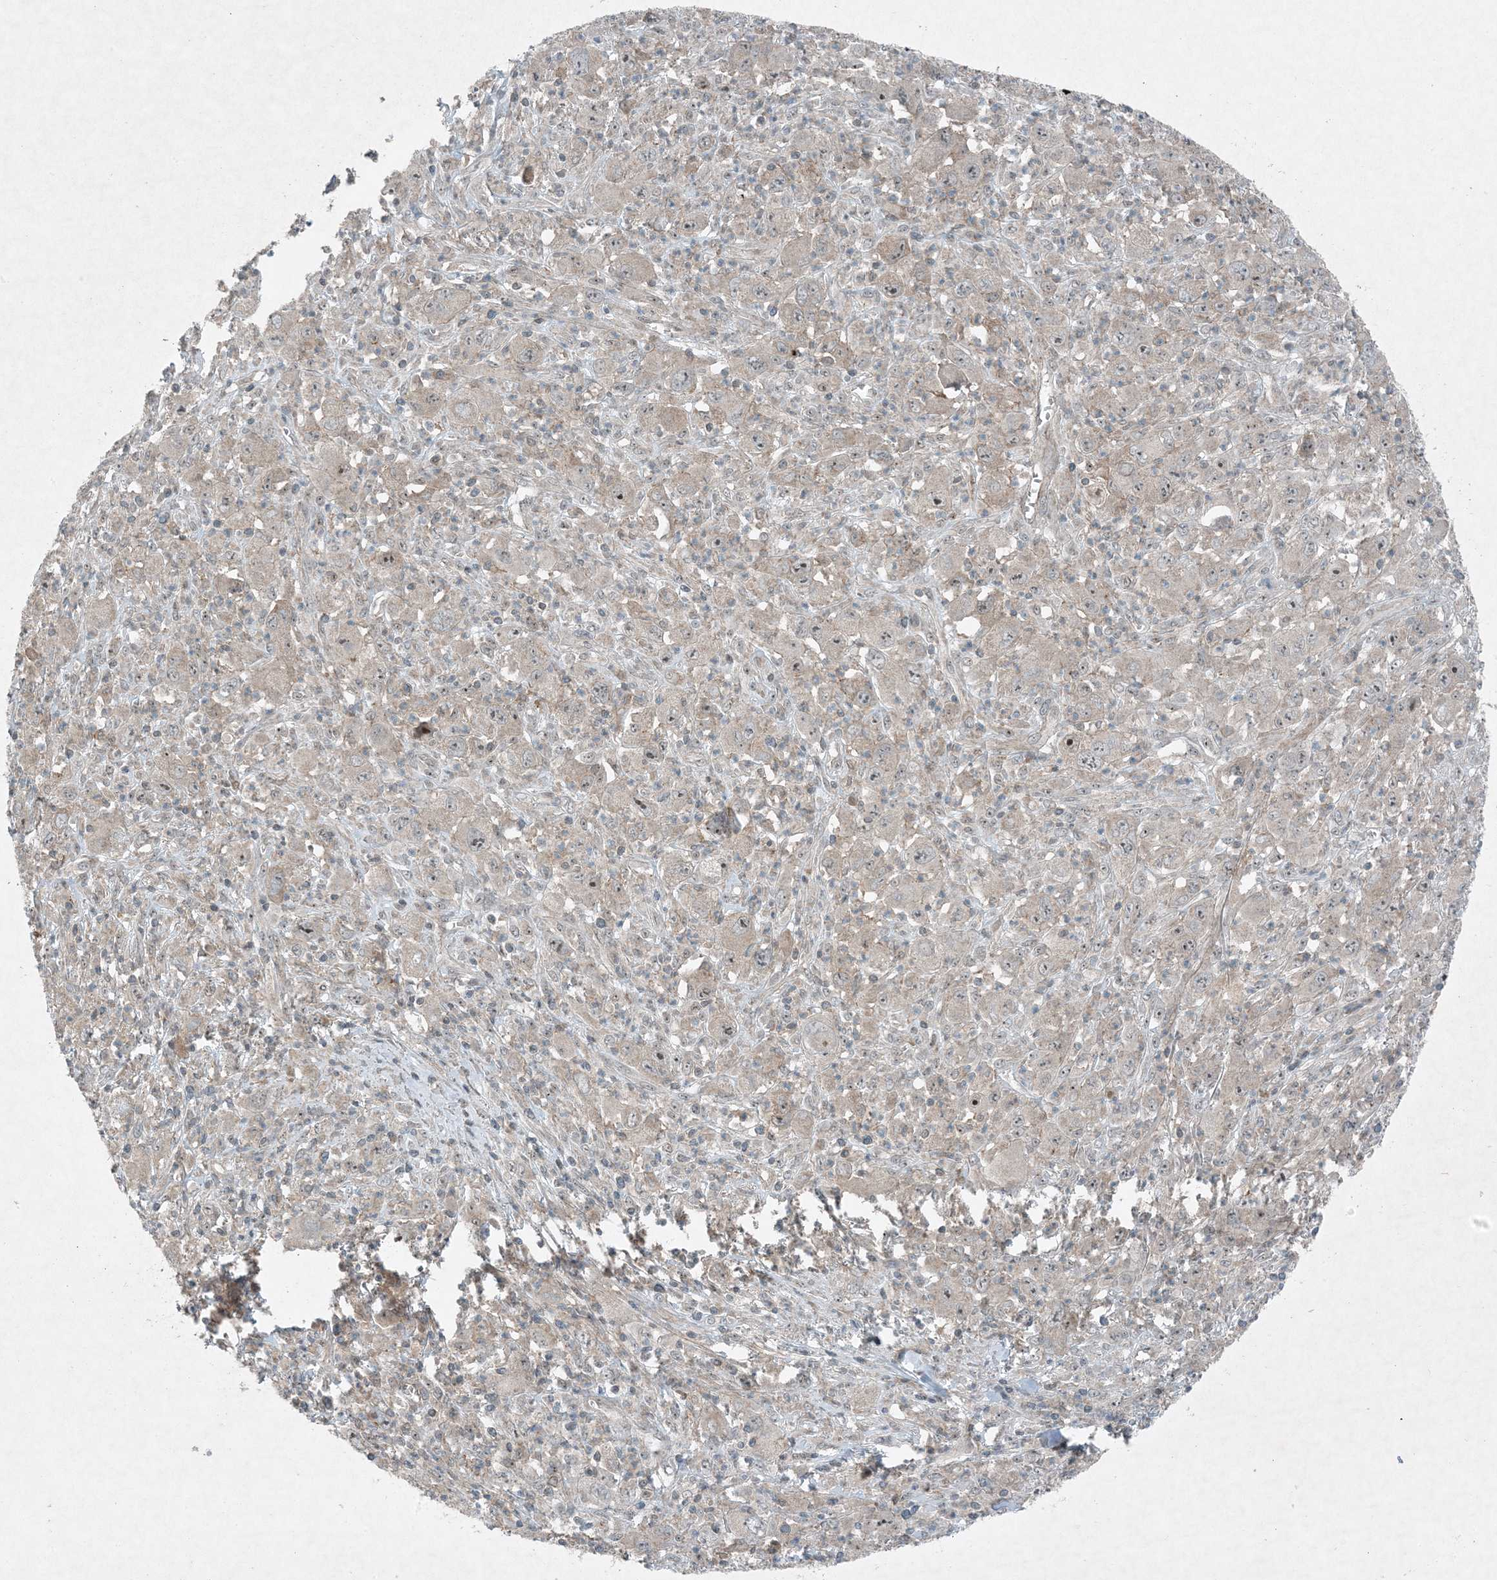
{"staining": {"intensity": "moderate", "quantity": "25%-75%", "location": "cytoplasmic/membranous,nuclear"}, "tissue": "melanoma", "cell_type": "Tumor cells", "image_type": "cancer", "snomed": [{"axis": "morphology", "description": "Malignant melanoma, Metastatic site"}, {"axis": "topography", "description": "Skin"}], "caption": "A histopathology image showing moderate cytoplasmic/membranous and nuclear expression in approximately 25%-75% of tumor cells in melanoma, as visualized by brown immunohistochemical staining.", "gene": "MITD1", "patient": {"sex": "female", "age": 56}}